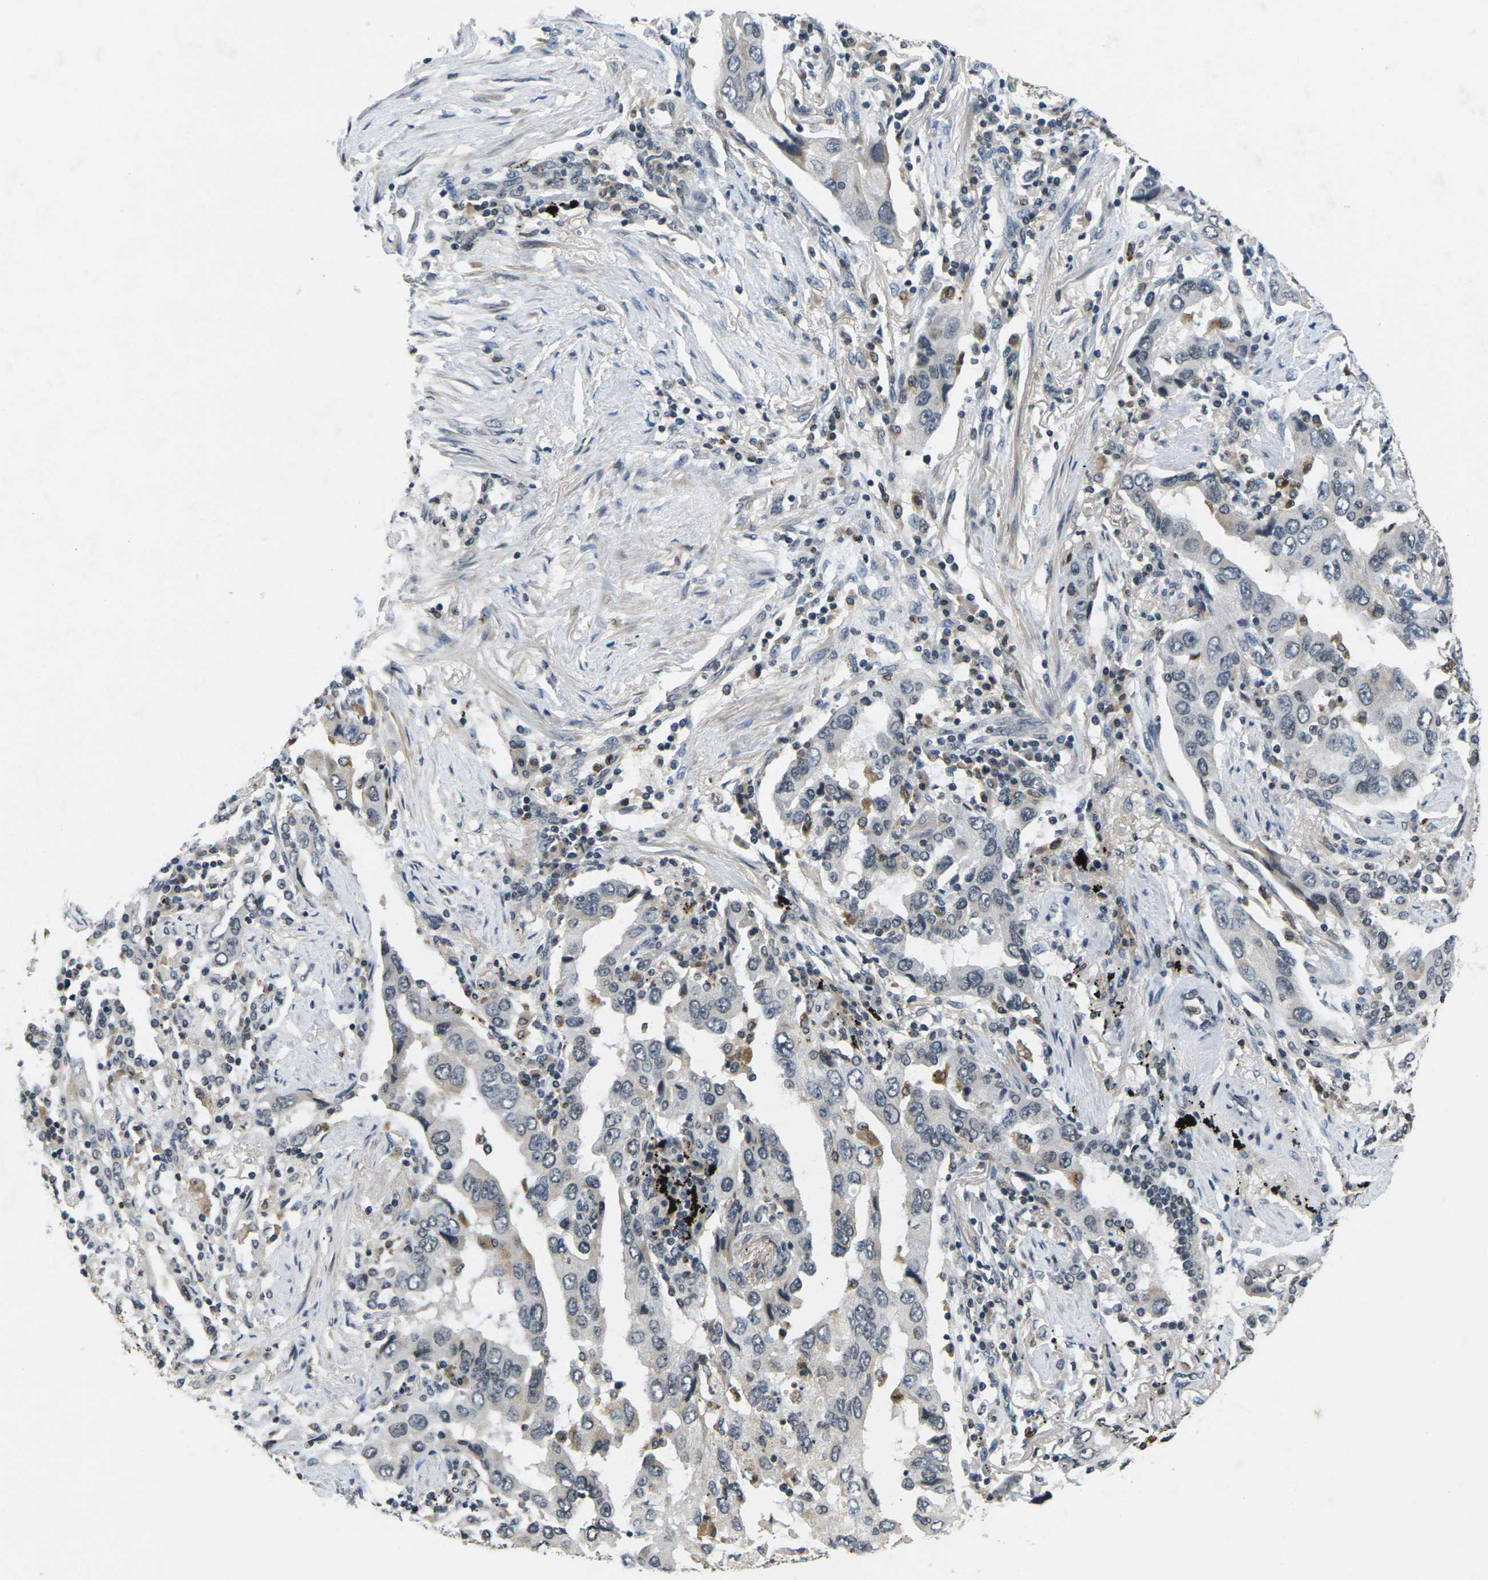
{"staining": {"intensity": "negative", "quantity": "none", "location": "none"}, "tissue": "lung cancer", "cell_type": "Tumor cells", "image_type": "cancer", "snomed": [{"axis": "morphology", "description": "Adenocarcinoma, NOS"}, {"axis": "topography", "description": "Lung"}], "caption": "Immunohistochemistry image of neoplastic tissue: lung cancer (adenocarcinoma) stained with DAB (3,3'-diaminobenzidine) reveals no significant protein positivity in tumor cells. The staining was performed using DAB to visualize the protein expression in brown, while the nuclei were stained in blue with hematoxylin (Magnification: 20x).", "gene": "C1QC", "patient": {"sex": "female", "age": 65}}